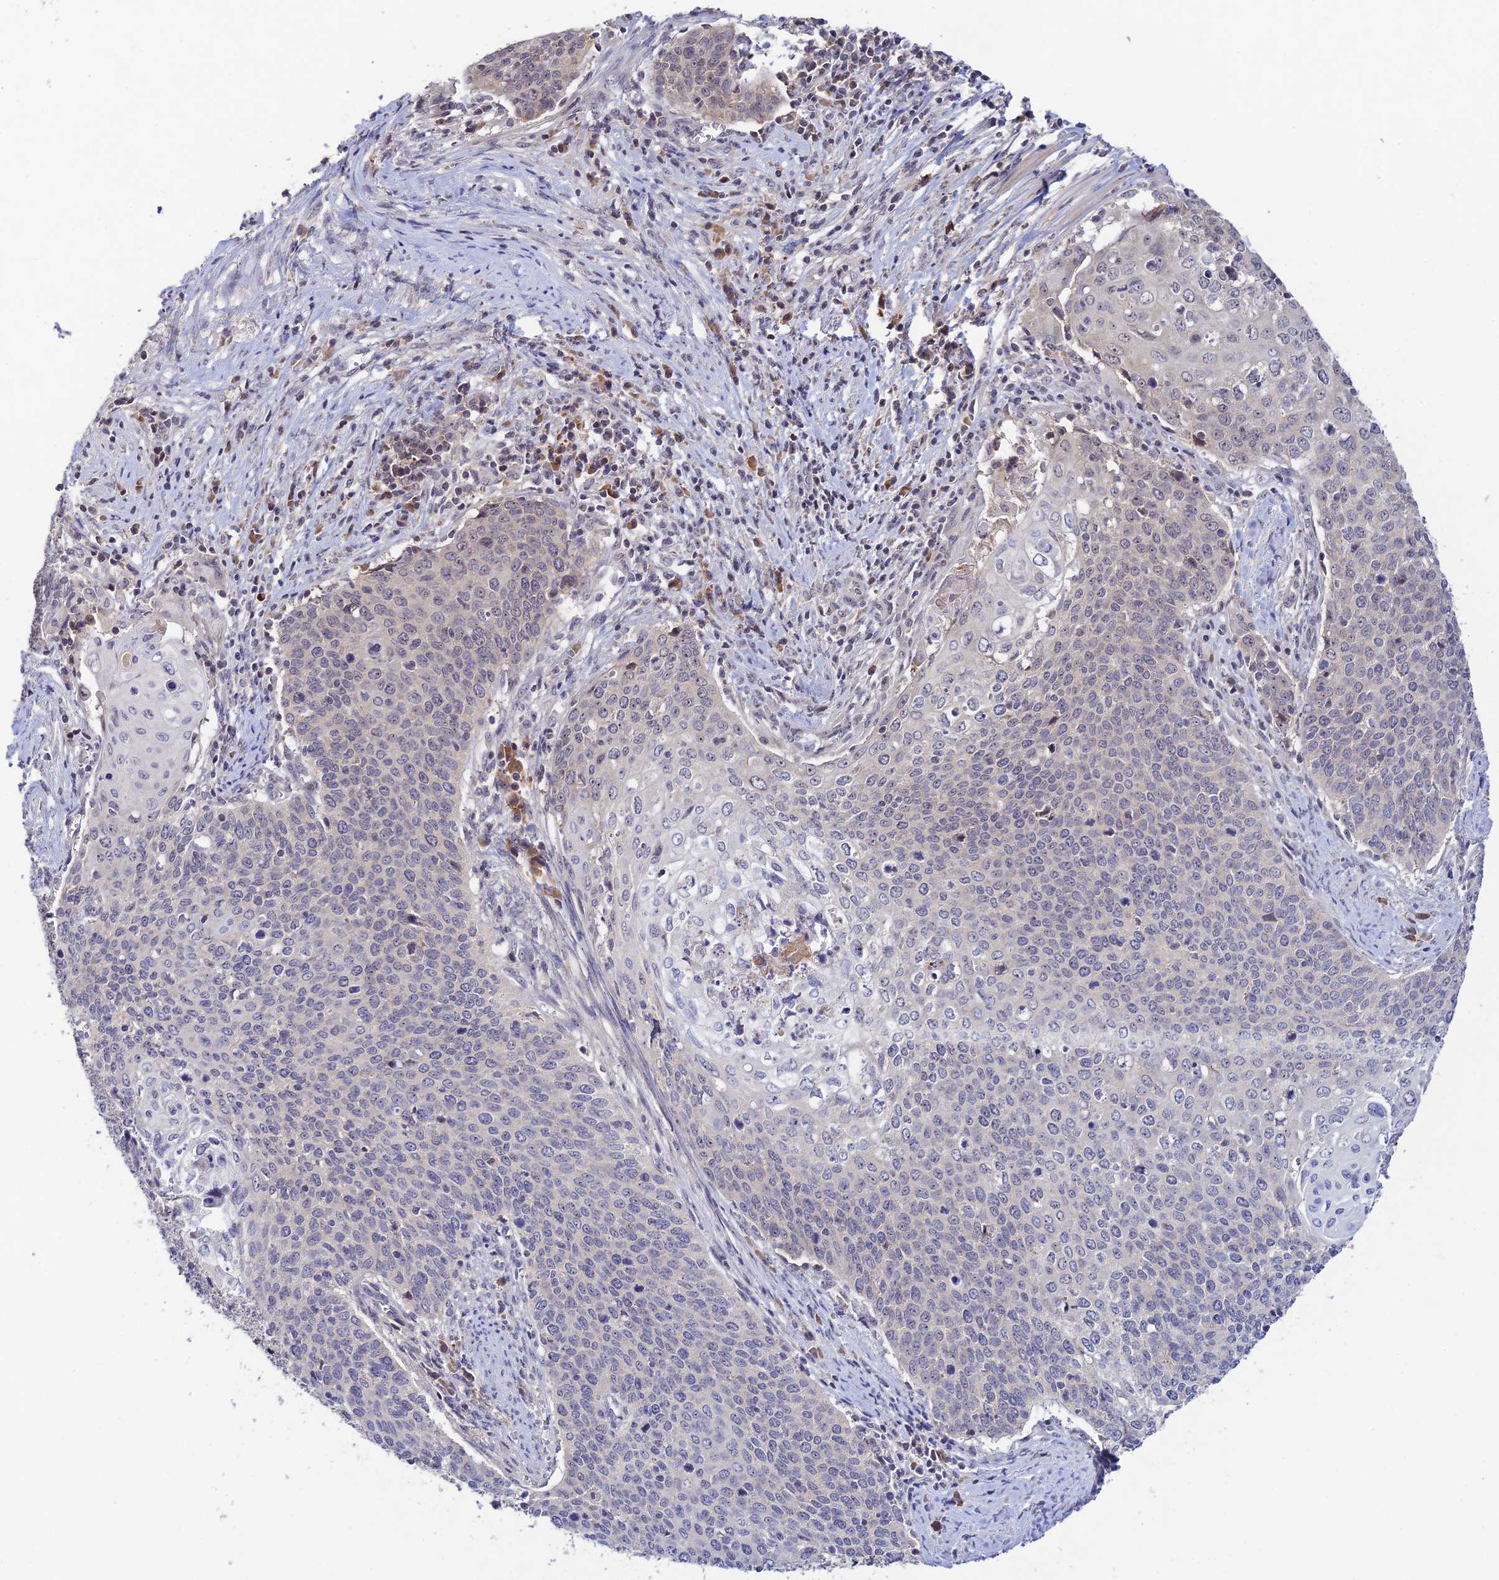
{"staining": {"intensity": "negative", "quantity": "none", "location": "none"}, "tissue": "cervical cancer", "cell_type": "Tumor cells", "image_type": "cancer", "snomed": [{"axis": "morphology", "description": "Squamous cell carcinoma, NOS"}, {"axis": "topography", "description": "Cervix"}], "caption": "IHC histopathology image of human cervical cancer (squamous cell carcinoma) stained for a protein (brown), which exhibits no positivity in tumor cells. Nuclei are stained in blue.", "gene": "CHST5", "patient": {"sex": "female", "age": 39}}